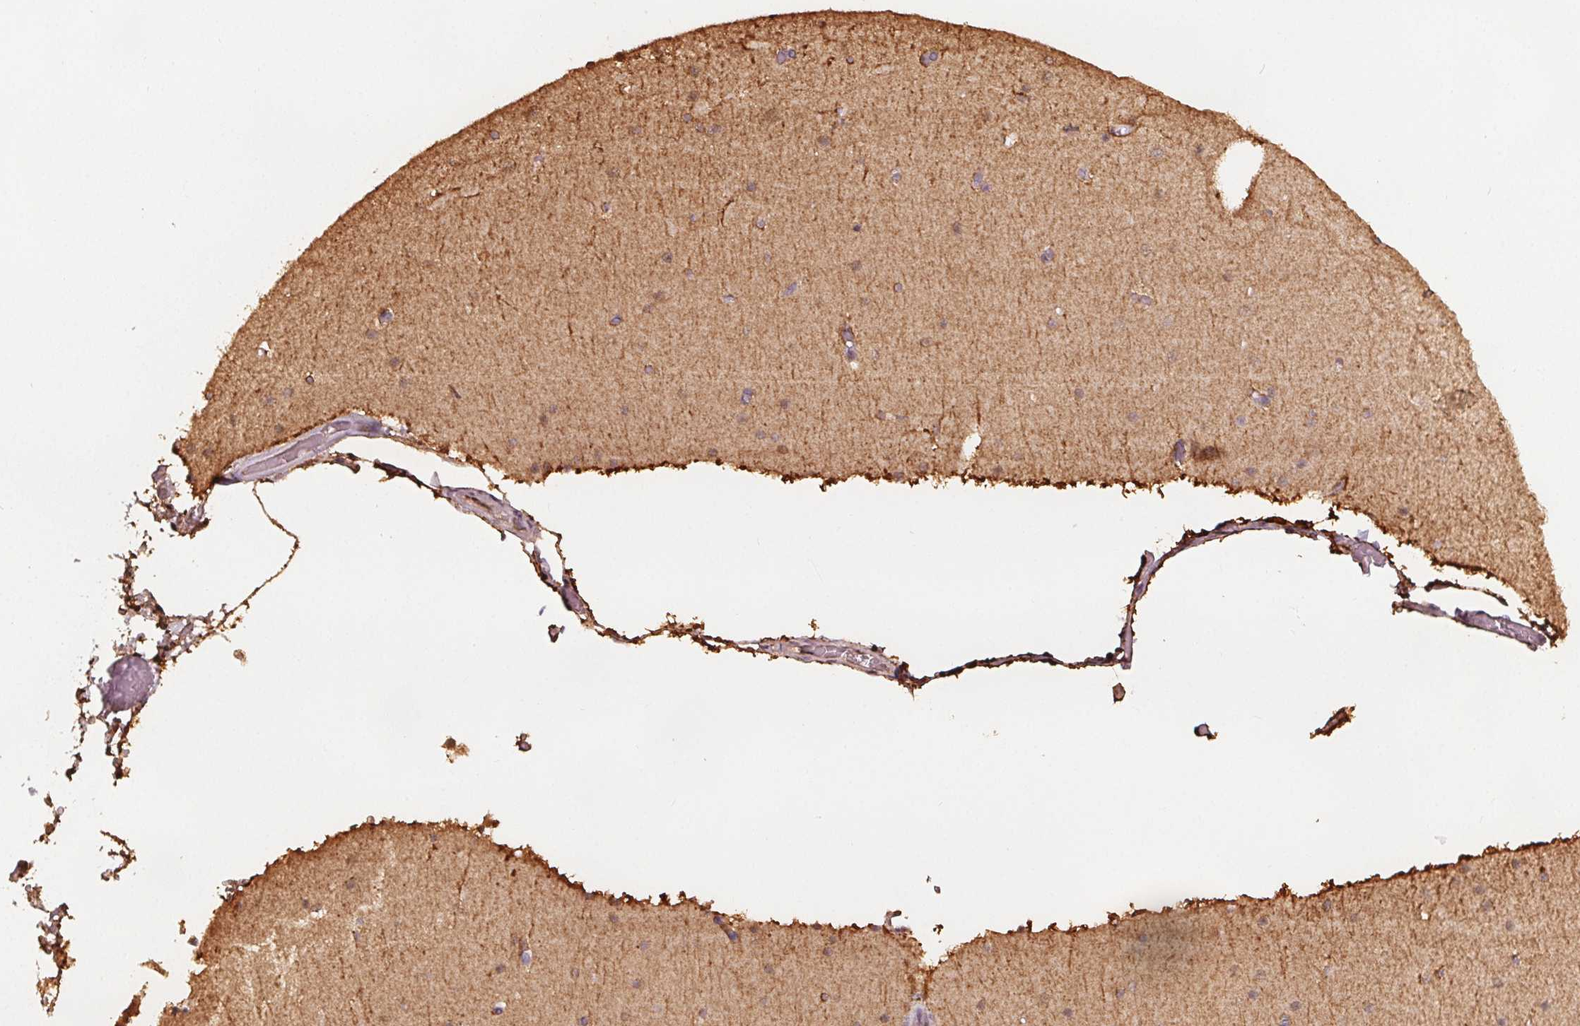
{"staining": {"intensity": "moderate", "quantity": ">75%", "location": "cytoplasmic/membranous,nuclear"}, "tissue": "cerebellum", "cell_type": "Cells in granular layer", "image_type": "normal", "snomed": [{"axis": "morphology", "description": "Normal tissue, NOS"}, {"axis": "topography", "description": "Cerebellum"}], "caption": "IHC (DAB (3,3'-diaminobenzidine)) staining of unremarkable cerebellum displays moderate cytoplasmic/membranous,nuclear protein expression in approximately >75% of cells in granular layer. The staining is performed using DAB (3,3'-diaminobenzidine) brown chromogen to label protein expression. The nuclei are counter-stained blue using hematoxylin.", "gene": "ENO1", "patient": {"sex": "female", "age": 28}}